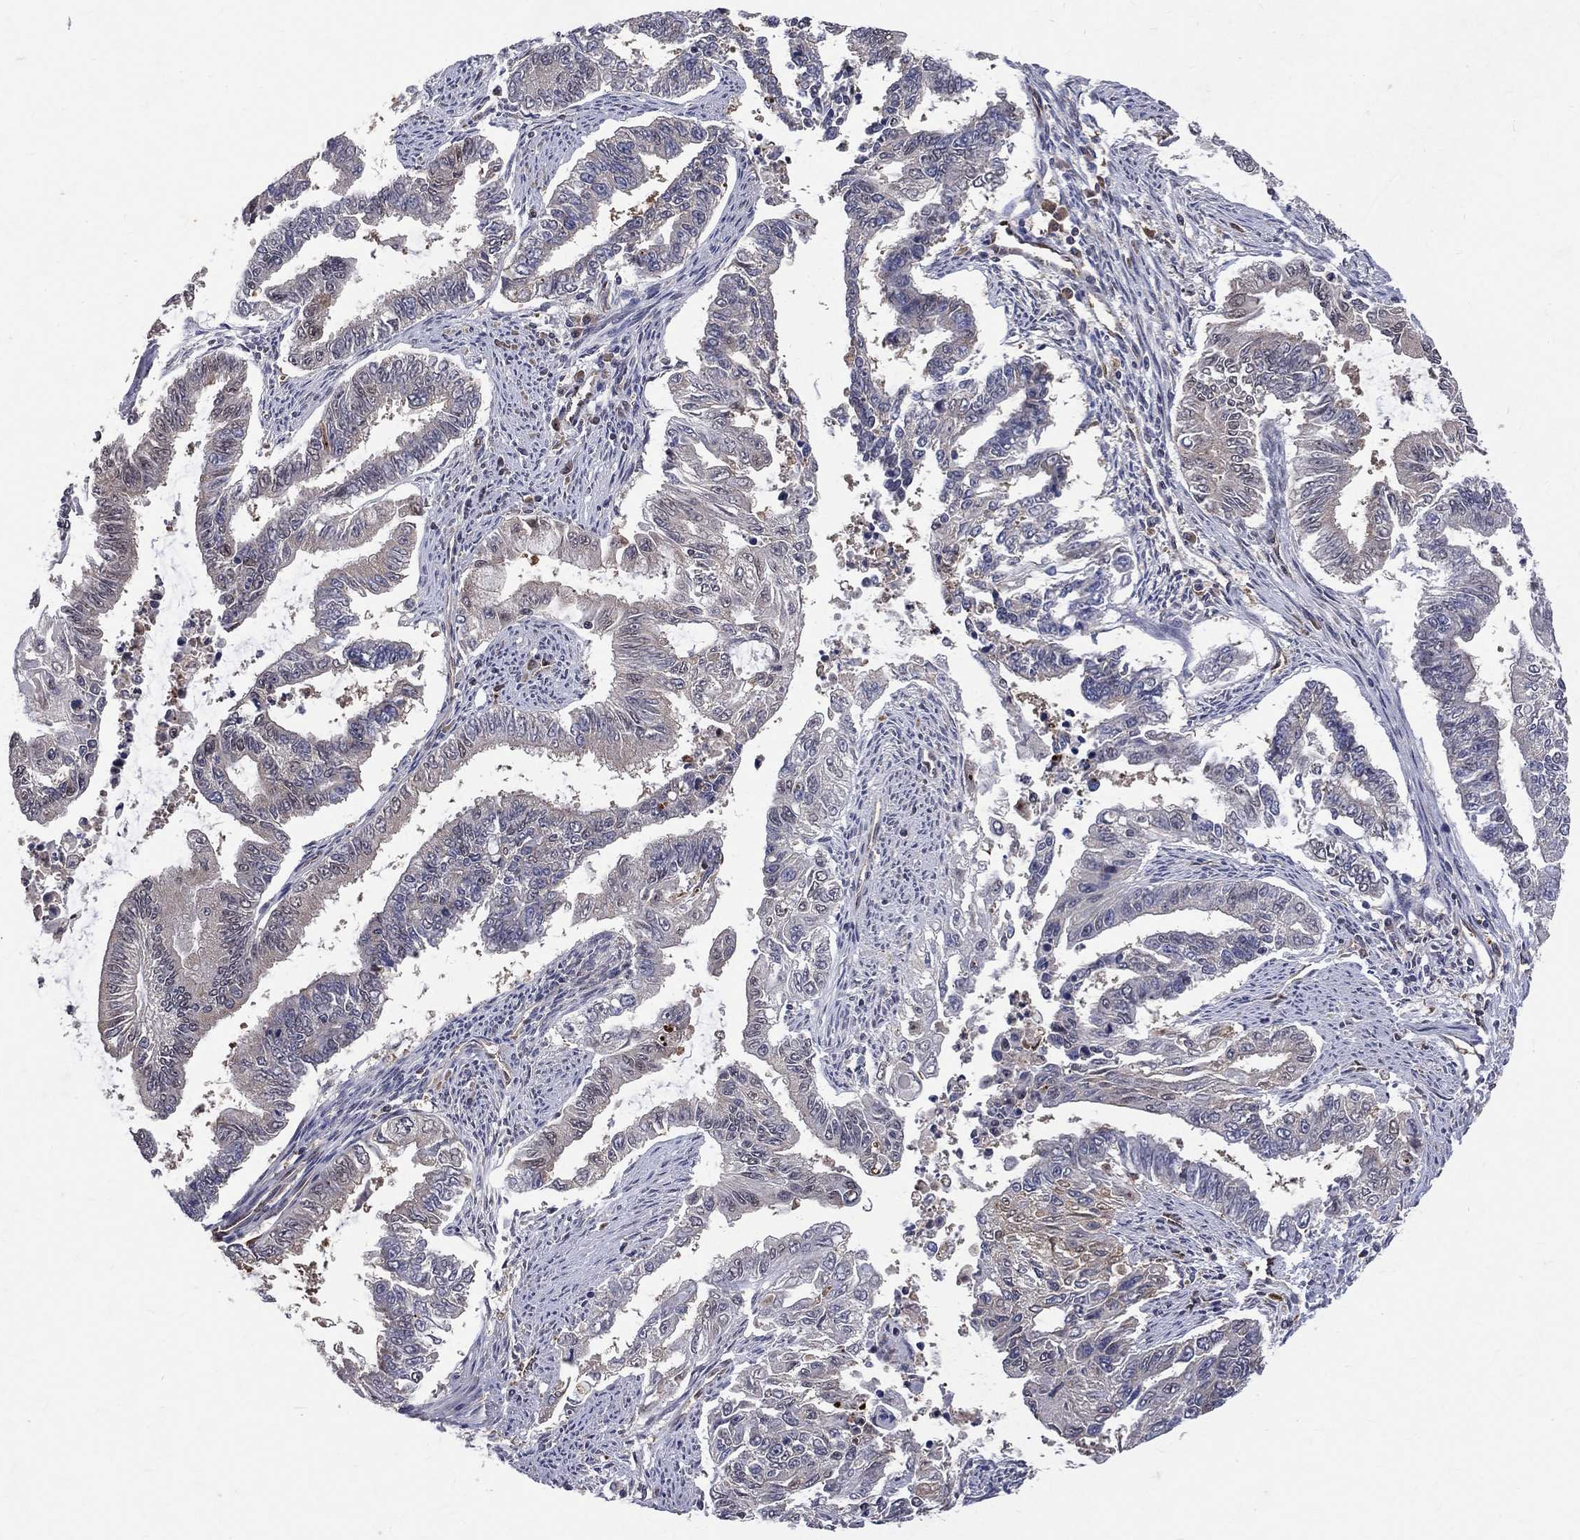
{"staining": {"intensity": "negative", "quantity": "none", "location": "none"}, "tissue": "endometrial cancer", "cell_type": "Tumor cells", "image_type": "cancer", "snomed": [{"axis": "morphology", "description": "Adenocarcinoma, NOS"}, {"axis": "topography", "description": "Uterus"}], "caption": "Micrograph shows no significant protein staining in tumor cells of adenocarcinoma (endometrial).", "gene": "GMPR2", "patient": {"sex": "female", "age": 59}}